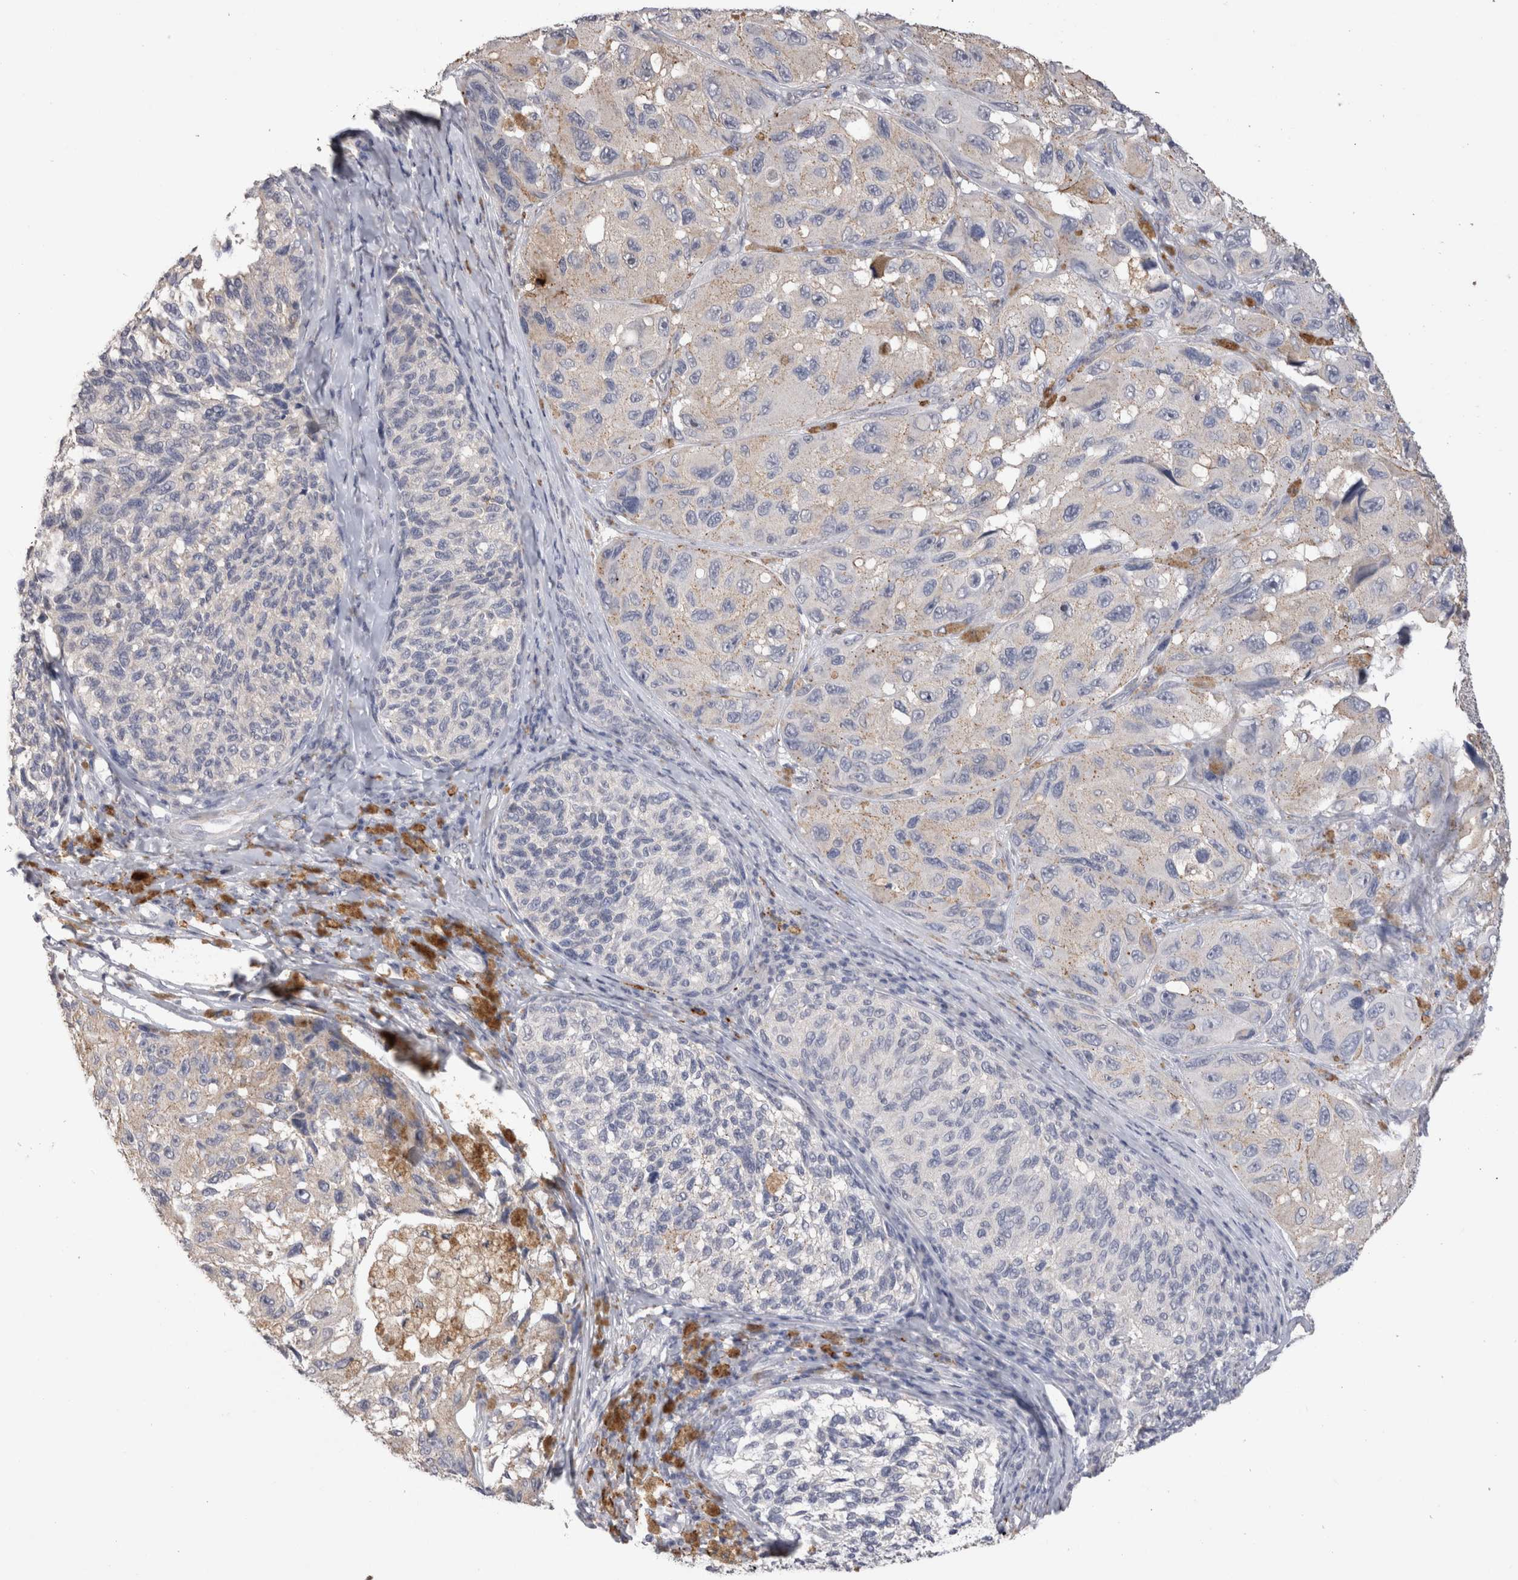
{"staining": {"intensity": "negative", "quantity": "none", "location": "none"}, "tissue": "melanoma", "cell_type": "Tumor cells", "image_type": "cancer", "snomed": [{"axis": "morphology", "description": "Malignant melanoma, NOS"}, {"axis": "topography", "description": "Skin"}], "caption": "DAB immunohistochemical staining of human melanoma displays no significant expression in tumor cells.", "gene": "CDH6", "patient": {"sex": "female", "age": 73}}